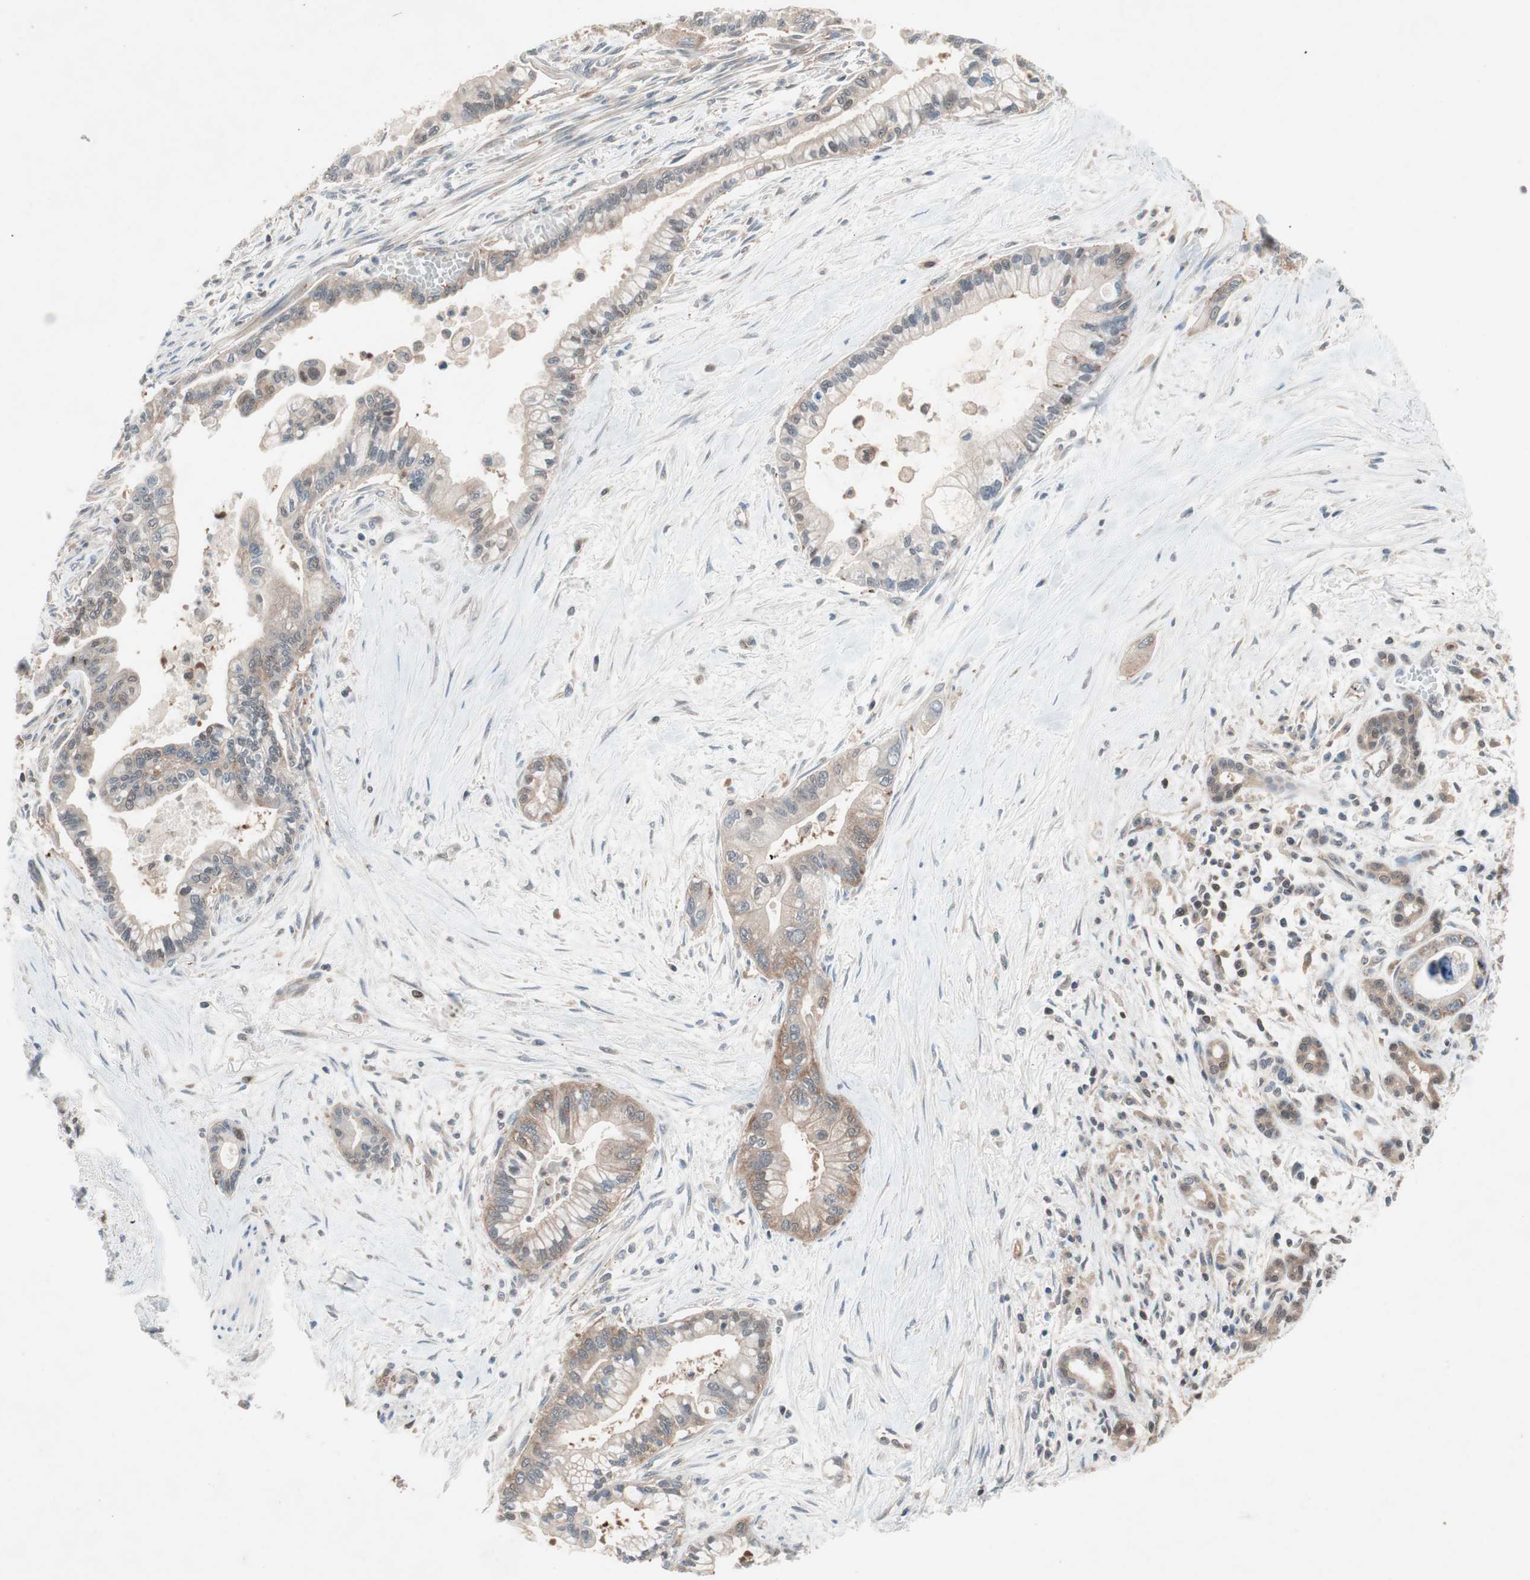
{"staining": {"intensity": "moderate", "quantity": "25%-75%", "location": "cytoplasmic/membranous"}, "tissue": "pancreatic cancer", "cell_type": "Tumor cells", "image_type": "cancer", "snomed": [{"axis": "morphology", "description": "Adenocarcinoma, NOS"}, {"axis": "topography", "description": "Pancreas"}], "caption": "An image of human pancreatic cancer stained for a protein exhibits moderate cytoplasmic/membranous brown staining in tumor cells. The staining was performed using DAB to visualize the protein expression in brown, while the nuclei were stained in blue with hematoxylin (Magnification: 20x).", "gene": "GALT", "patient": {"sex": "male", "age": 70}}